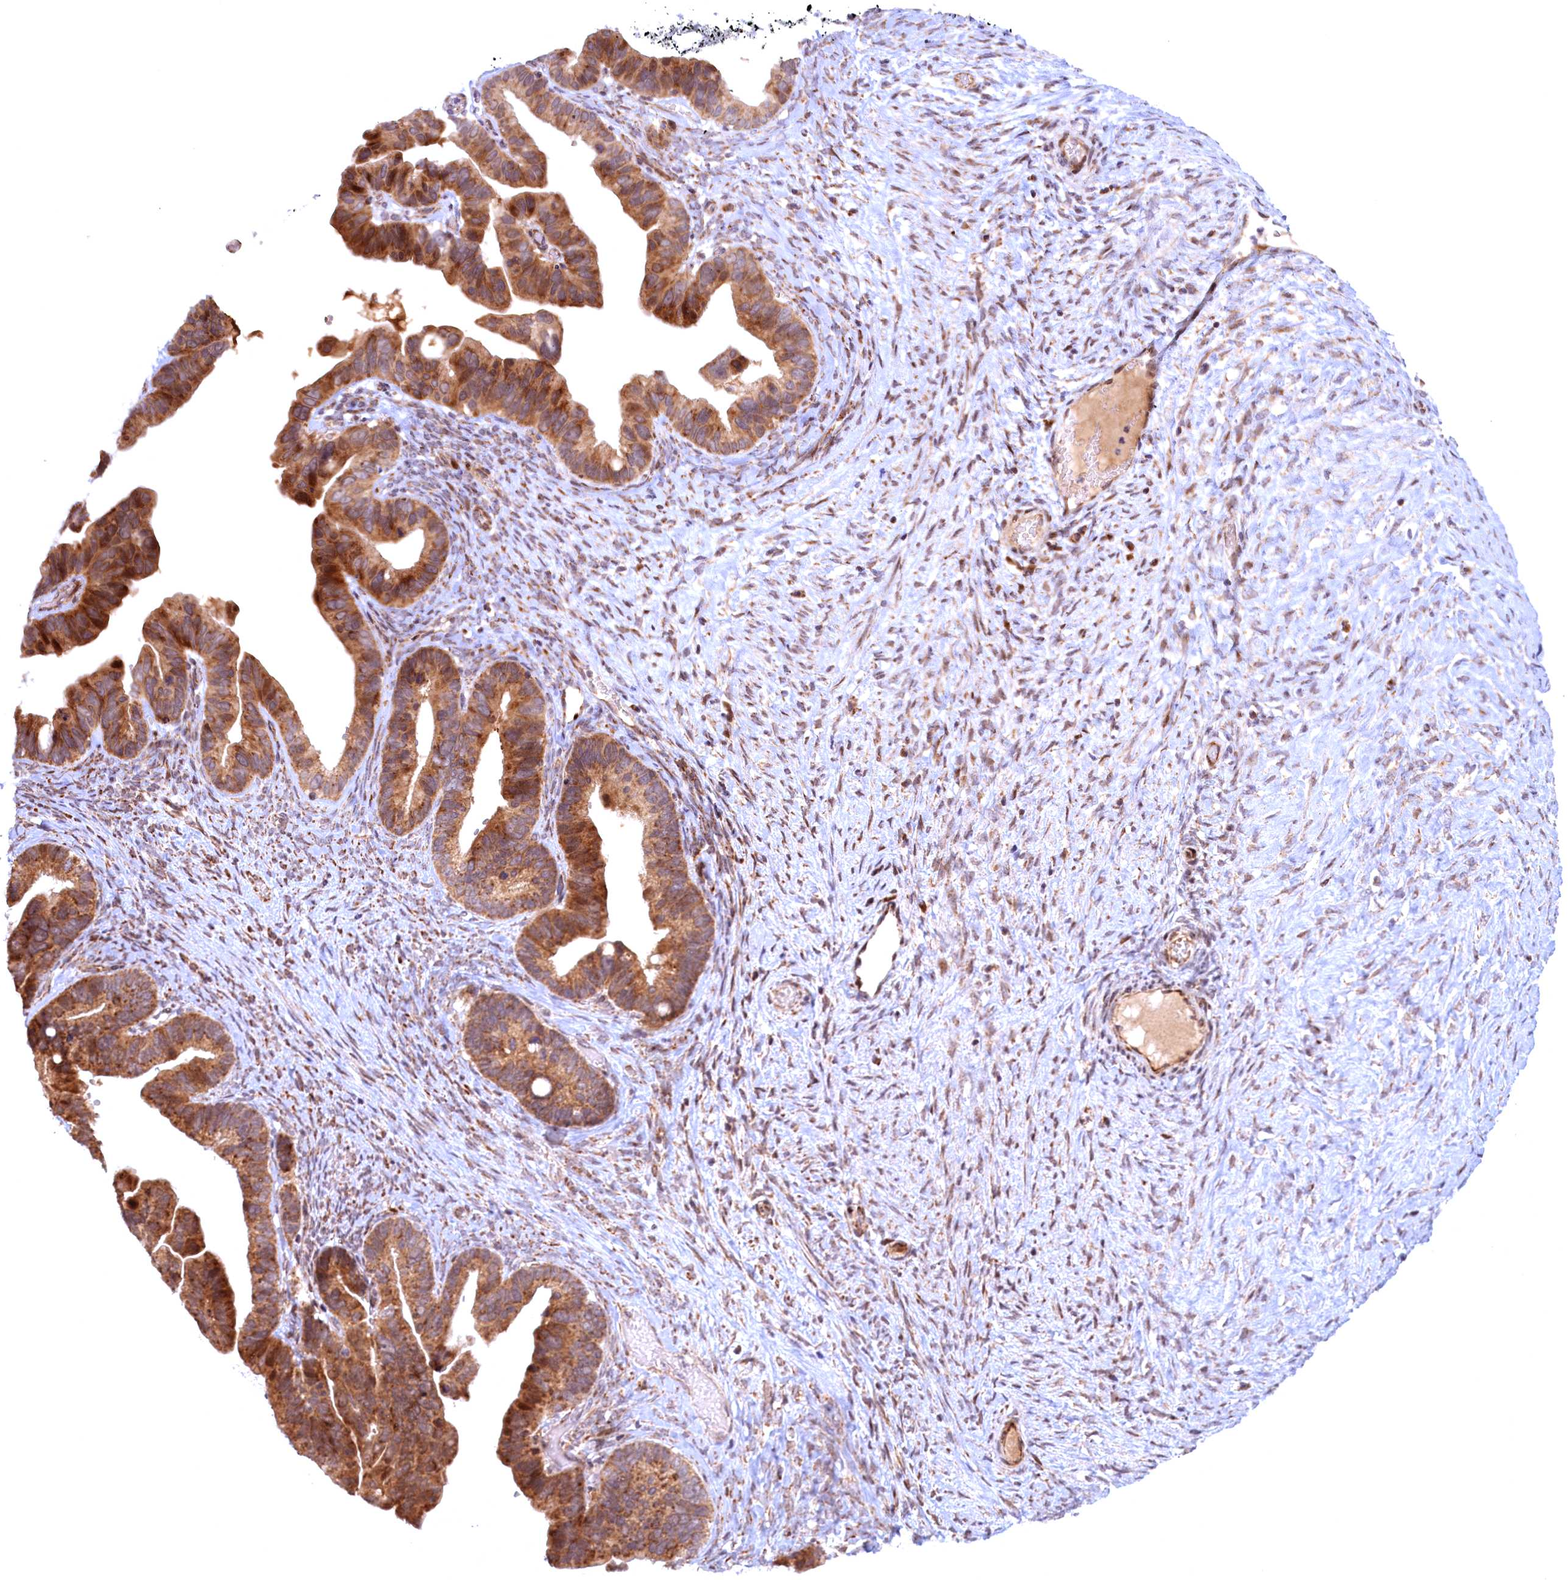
{"staining": {"intensity": "moderate", "quantity": ">75%", "location": "cytoplasmic/membranous"}, "tissue": "ovarian cancer", "cell_type": "Tumor cells", "image_type": "cancer", "snomed": [{"axis": "morphology", "description": "Cystadenocarcinoma, serous, NOS"}, {"axis": "topography", "description": "Ovary"}], "caption": "Immunohistochemistry (IHC) micrograph of ovarian serous cystadenocarcinoma stained for a protein (brown), which shows medium levels of moderate cytoplasmic/membranous staining in about >75% of tumor cells.", "gene": "PLA2G10", "patient": {"sex": "female", "age": 56}}